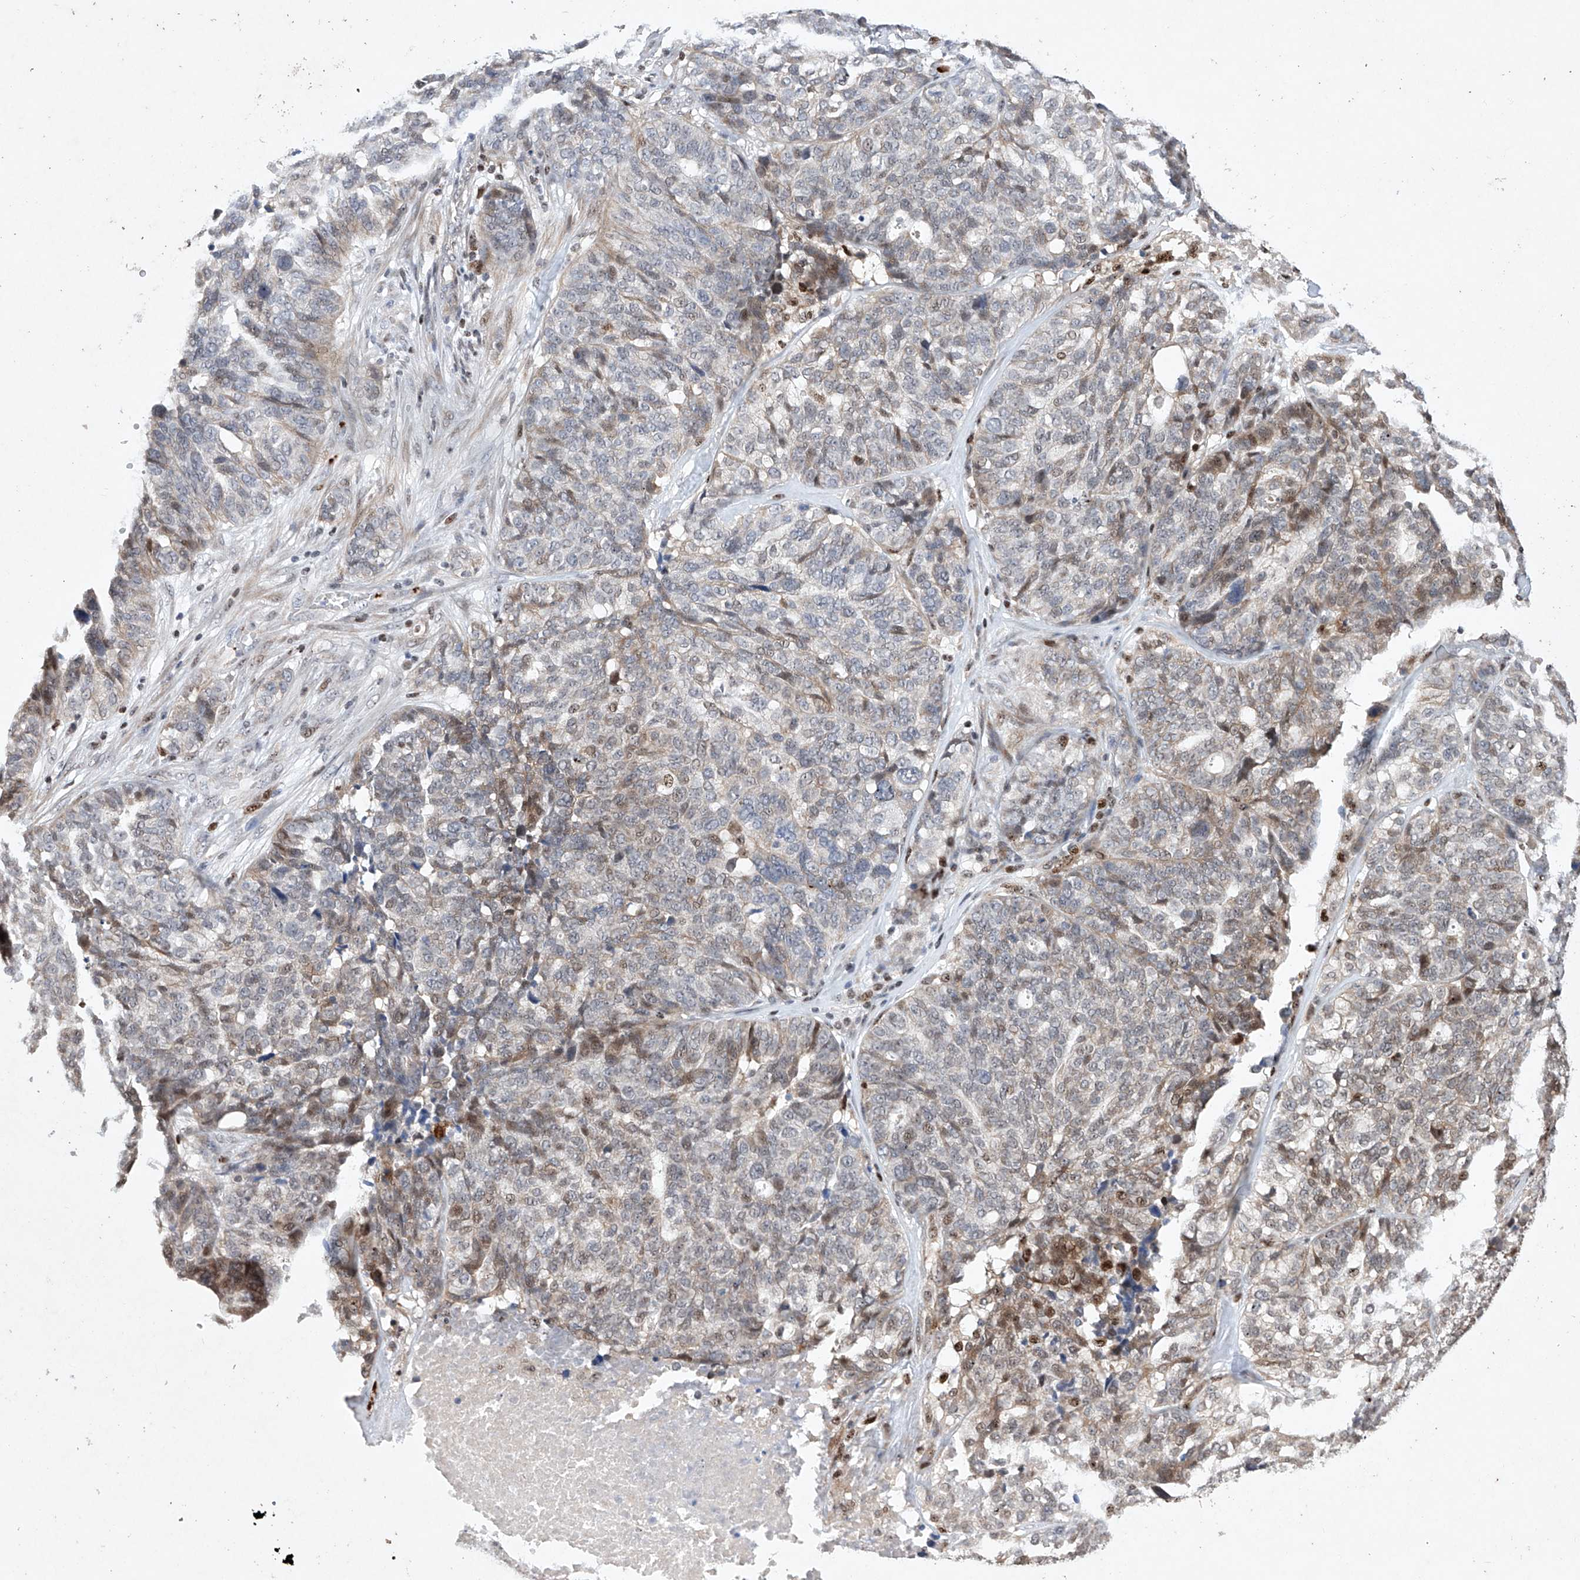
{"staining": {"intensity": "moderate", "quantity": "25%-75%", "location": "cytoplasmic/membranous,nuclear"}, "tissue": "ovarian cancer", "cell_type": "Tumor cells", "image_type": "cancer", "snomed": [{"axis": "morphology", "description": "Cystadenocarcinoma, serous, NOS"}, {"axis": "topography", "description": "Ovary"}], "caption": "Protein expression analysis of human ovarian serous cystadenocarcinoma reveals moderate cytoplasmic/membranous and nuclear staining in about 25%-75% of tumor cells.", "gene": "AFG1L", "patient": {"sex": "female", "age": 59}}